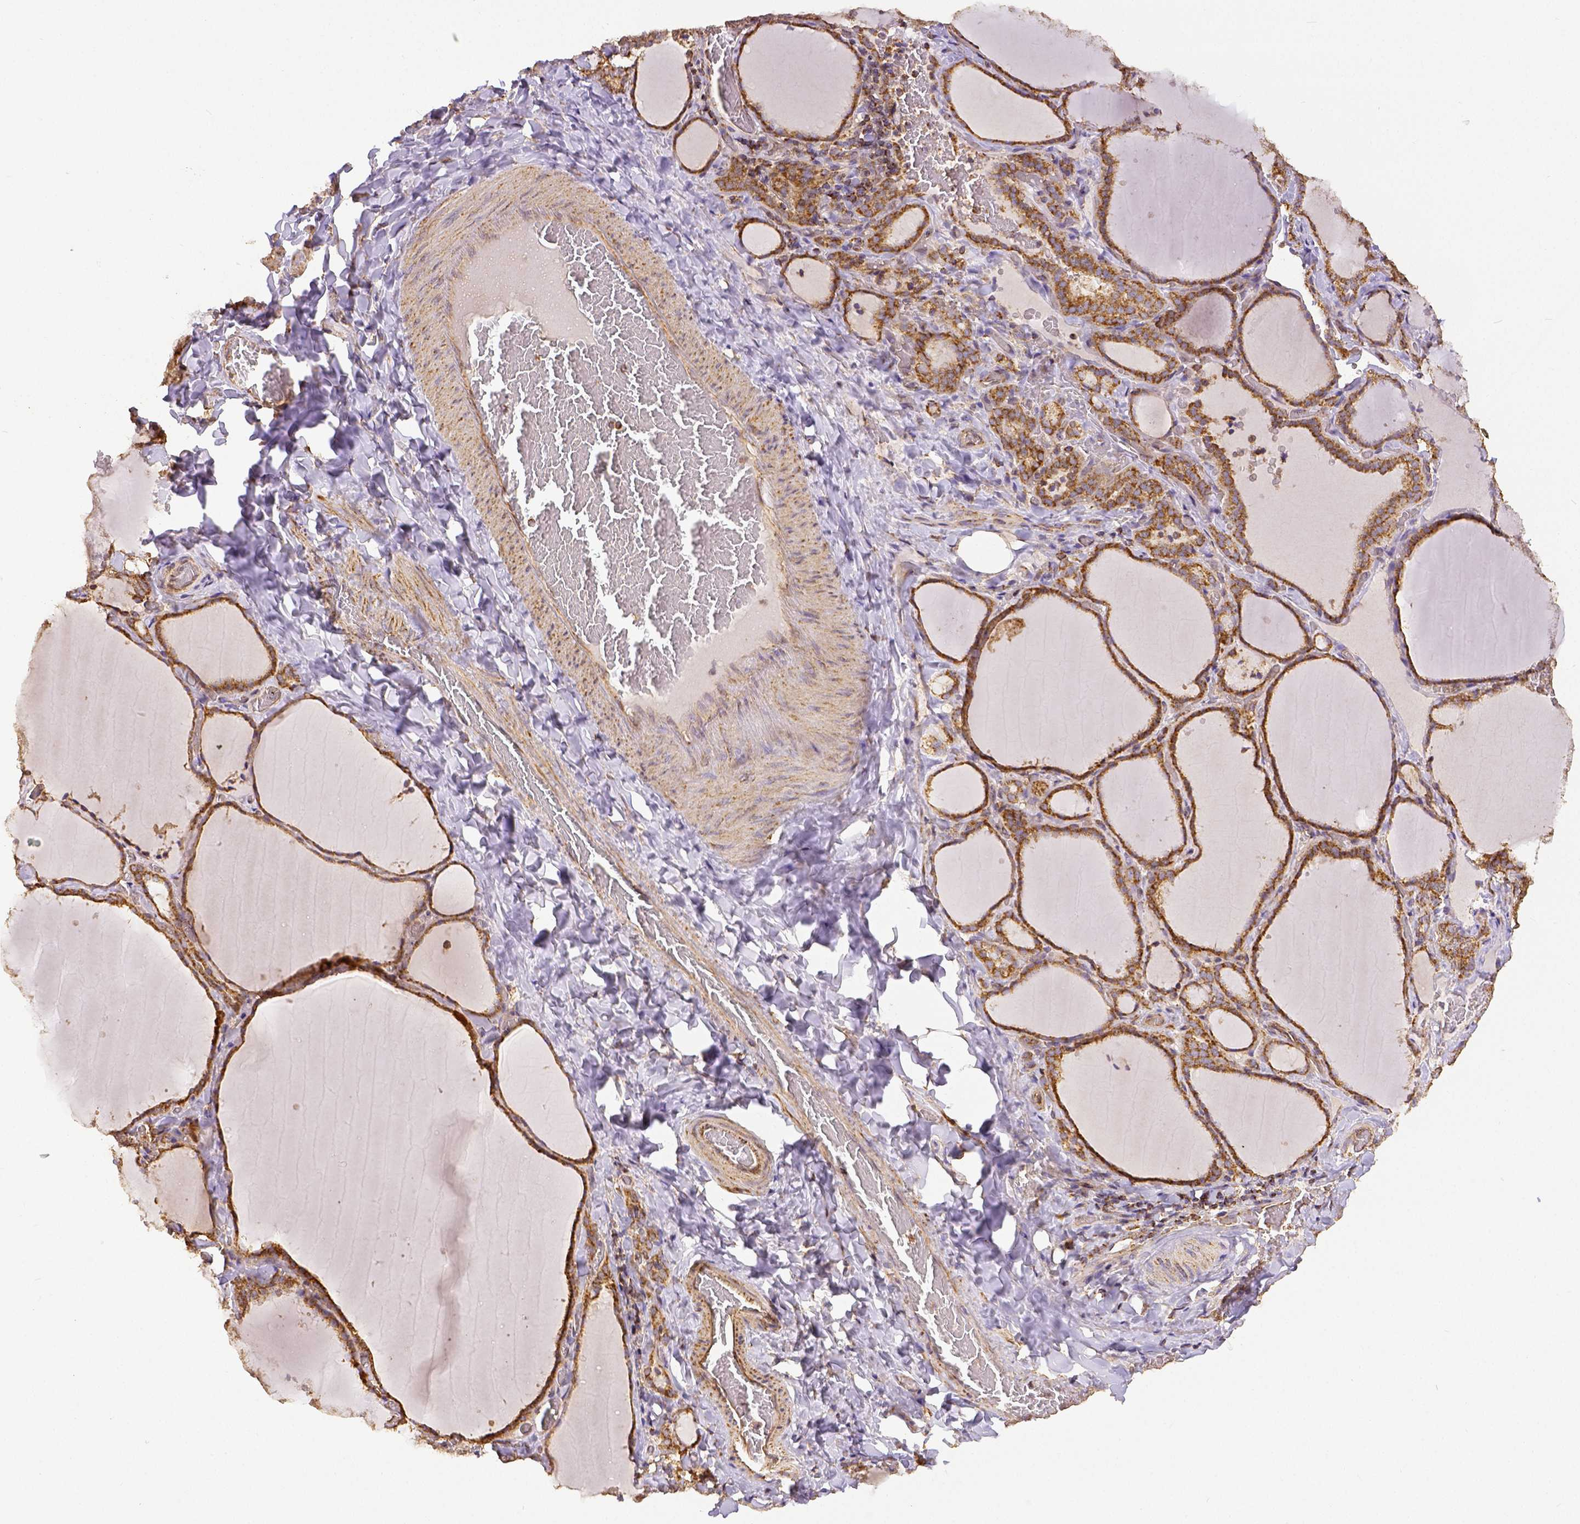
{"staining": {"intensity": "moderate", "quantity": ">75%", "location": "cytoplasmic/membranous"}, "tissue": "thyroid gland", "cell_type": "Glandular cells", "image_type": "normal", "snomed": [{"axis": "morphology", "description": "Normal tissue, NOS"}, {"axis": "topography", "description": "Thyroid gland"}], "caption": "IHC (DAB (3,3'-diaminobenzidine)) staining of benign thyroid gland reveals moderate cytoplasmic/membranous protein positivity in approximately >75% of glandular cells.", "gene": "SDHB", "patient": {"sex": "female", "age": 22}}